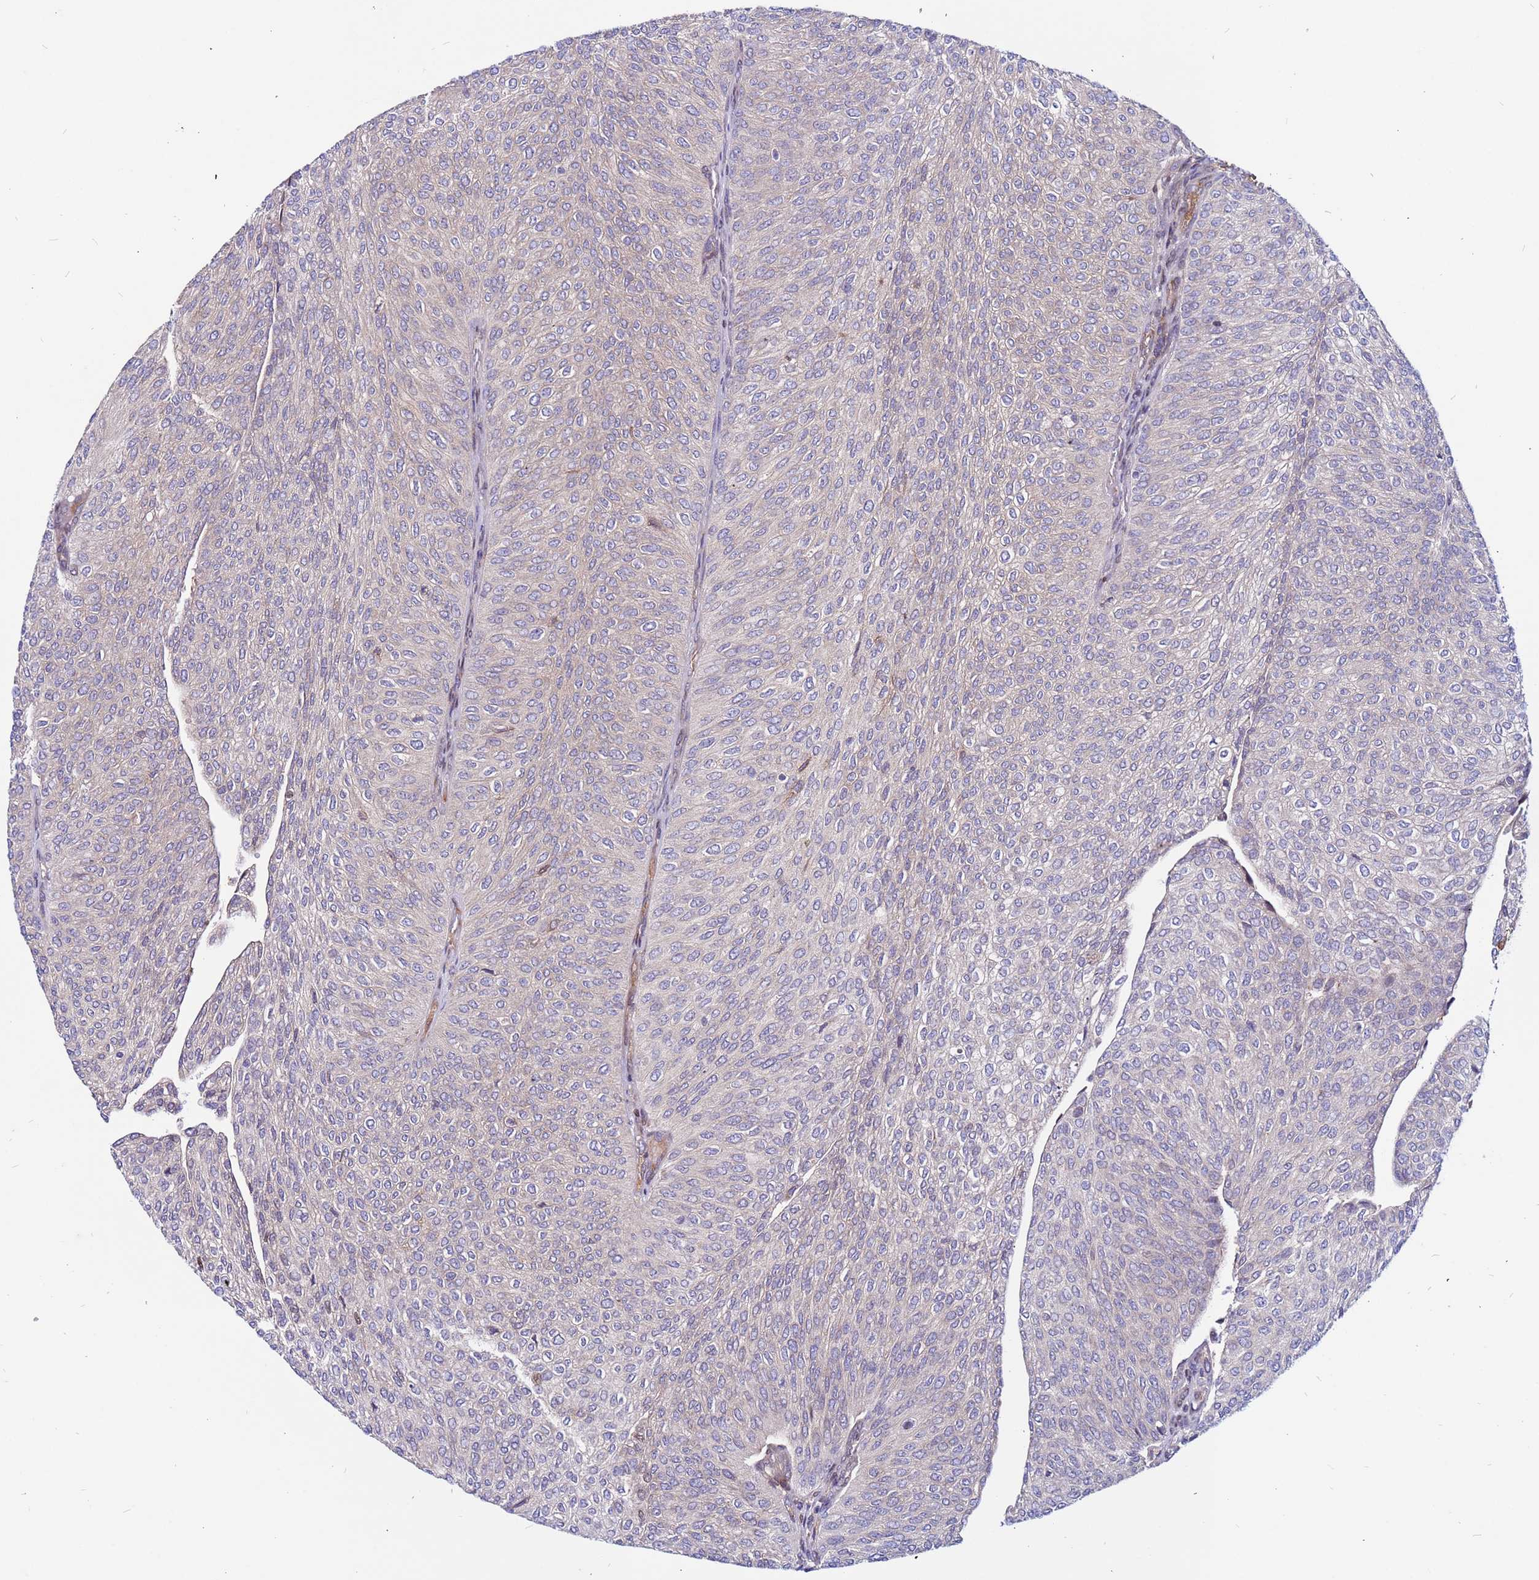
{"staining": {"intensity": "weak", "quantity": "<25%", "location": "cytoplasmic/membranous"}, "tissue": "urothelial cancer", "cell_type": "Tumor cells", "image_type": "cancer", "snomed": [{"axis": "morphology", "description": "Urothelial carcinoma, High grade"}, {"axis": "topography", "description": "Urinary bladder"}], "caption": "Tumor cells are negative for brown protein staining in urothelial cancer.", "gene": "CCDC71", "patient": {"sex": "female", "age": 79}}